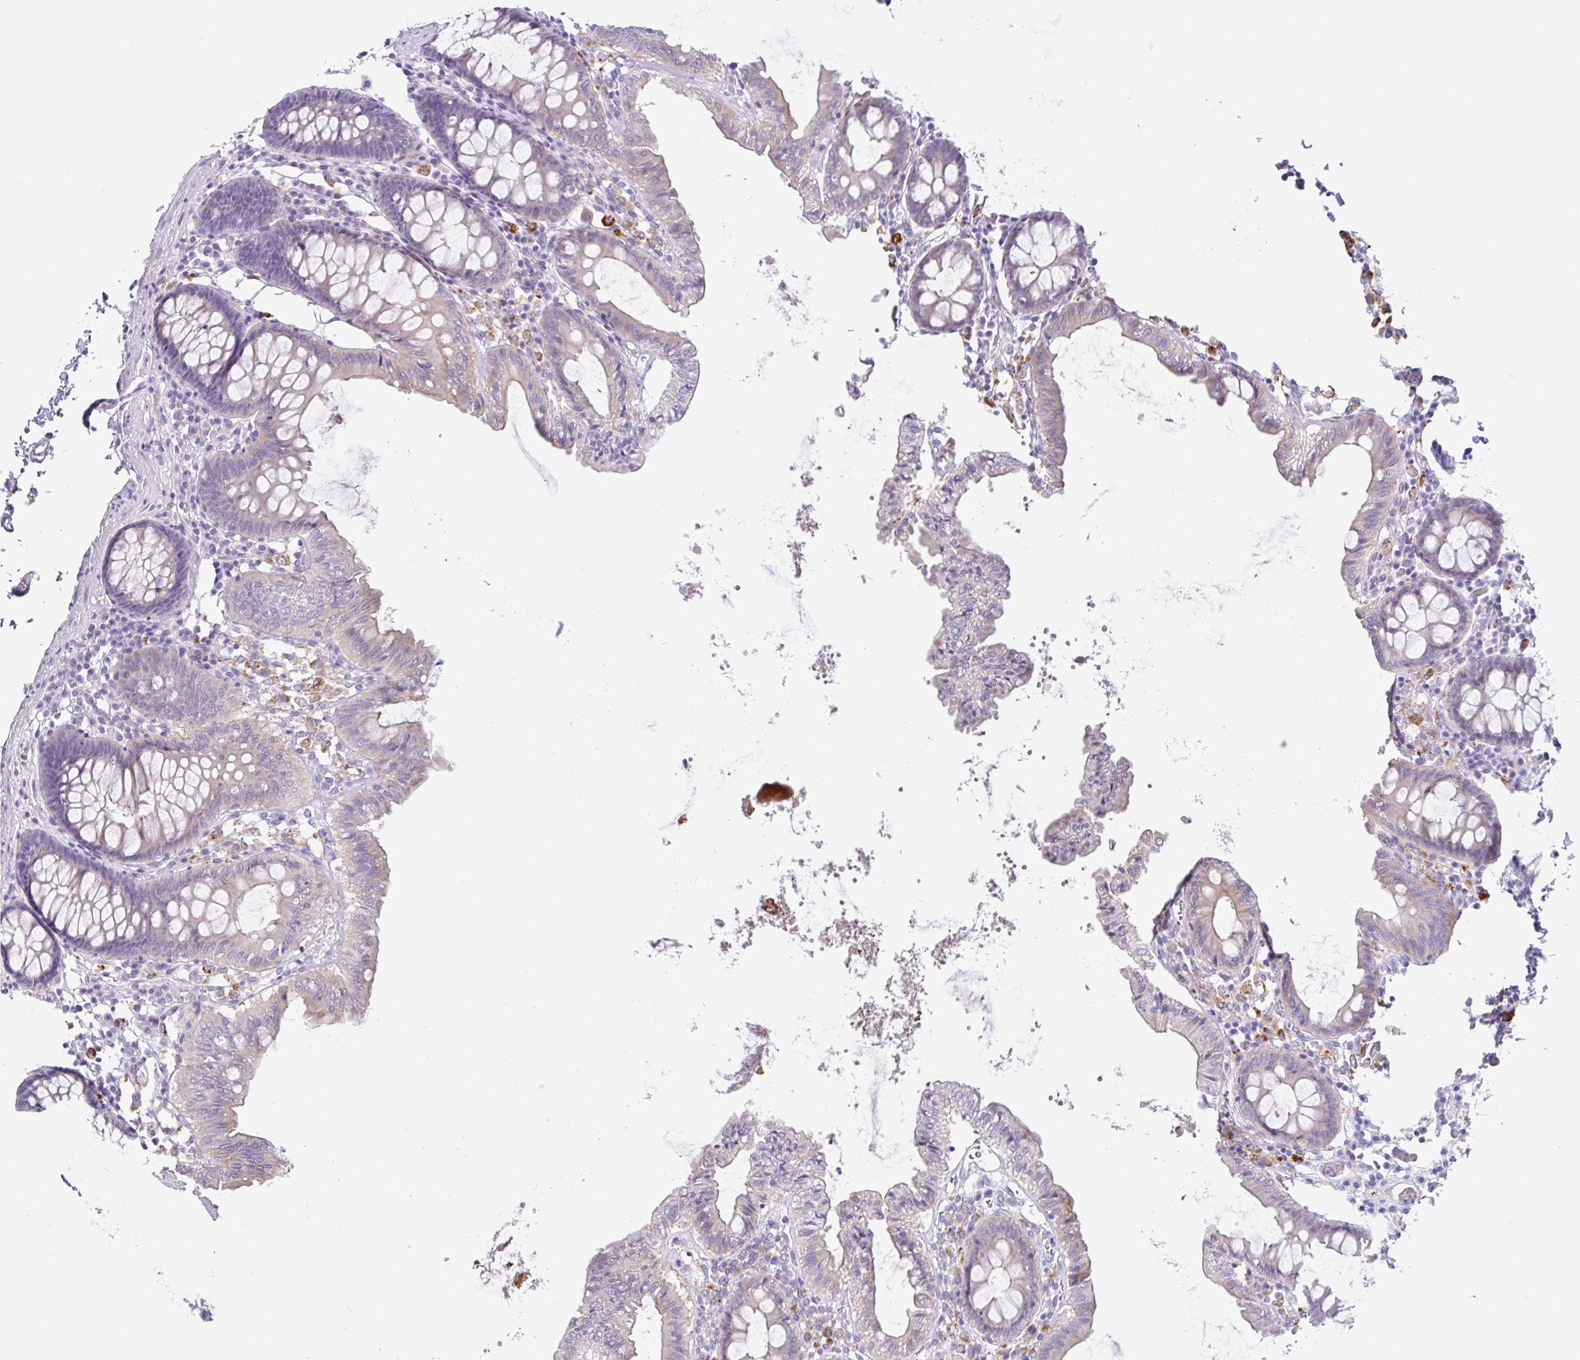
{"staining": {"intensity": "negative", "quantity": "none", "location": "none"}, "tissue": "colon", "cell_type": "Endothelial cells", "image_type": "normal", "snomed": [{"axis": "morphology", "description": "Normal tissue, NOS"}, {"axis": "topography", "description": "Colon"}, {"axis": "topography", "description": "Peripheral nerve tissue"}], "caption": "DAB immunohistochemical staining of normal colon shows no significant staining in endothelial cells. The staining was performed using DAB to visualize the protein expression in brown, while the nuclei were stained in blue with hematoxylin (Magnification: 20x).", "gene": "ZNF33A", "patient": {"sex": "male", "age": 84}}